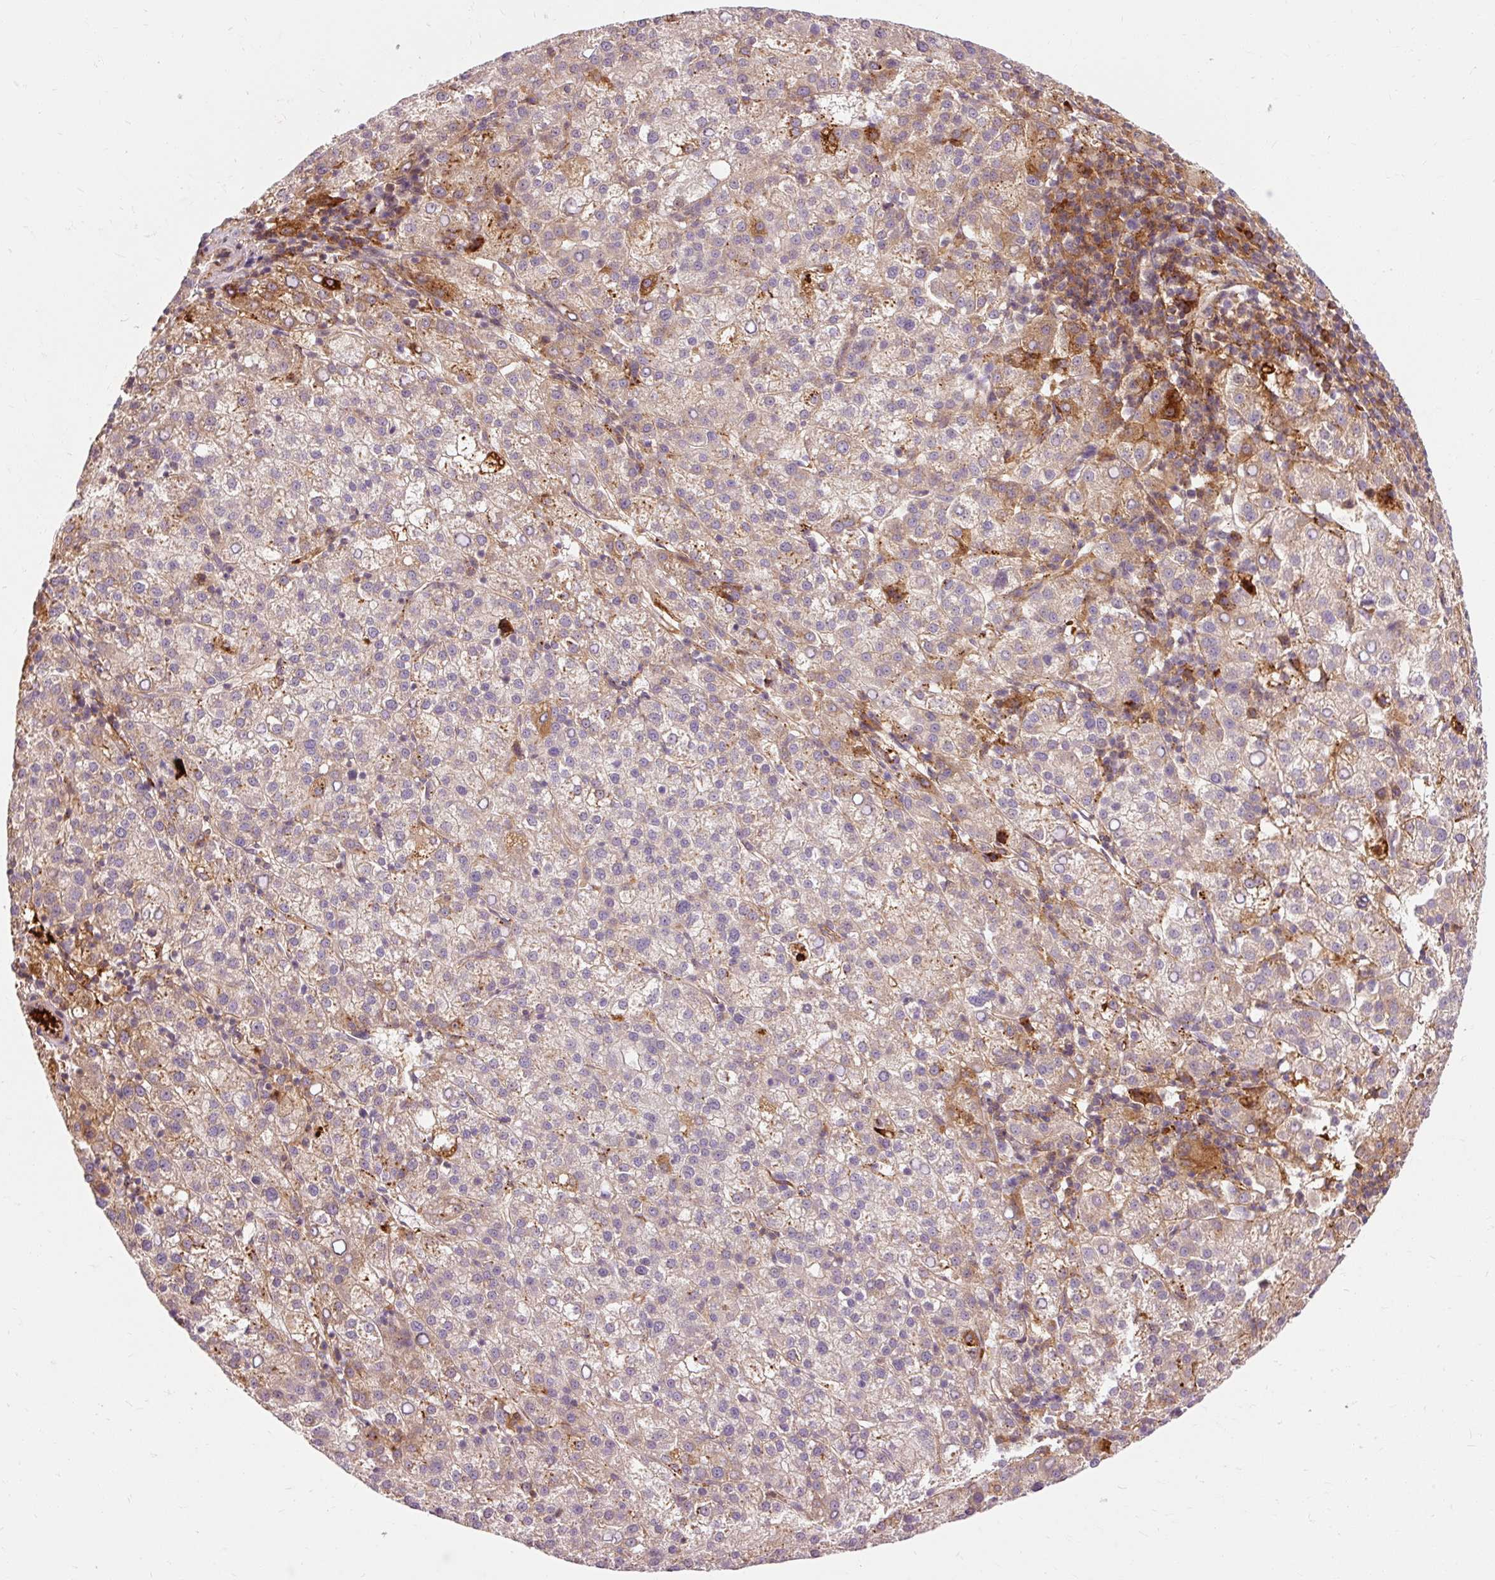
{"staining": {"intensity": "moderate", "quantity": "<25%", "location": "cytoplasmic/membranous"}, "tissue": "liver cancer", "cell_type": "Tumor cells", "image_type": "cancer", "snomed": [{"axis": "morphology", "description": "Carcinoma, Hepatocellular, NOS"}, {"axis": "topography", "description": "Liver"}], "caption": "Protein expression analysis of human liver cancer reveals moderate cytoplasmic/membranous positivity in about <25% of tumor cells.", "gene": "CEBPZ", "patient": {"sex": "female", "age": 58}}